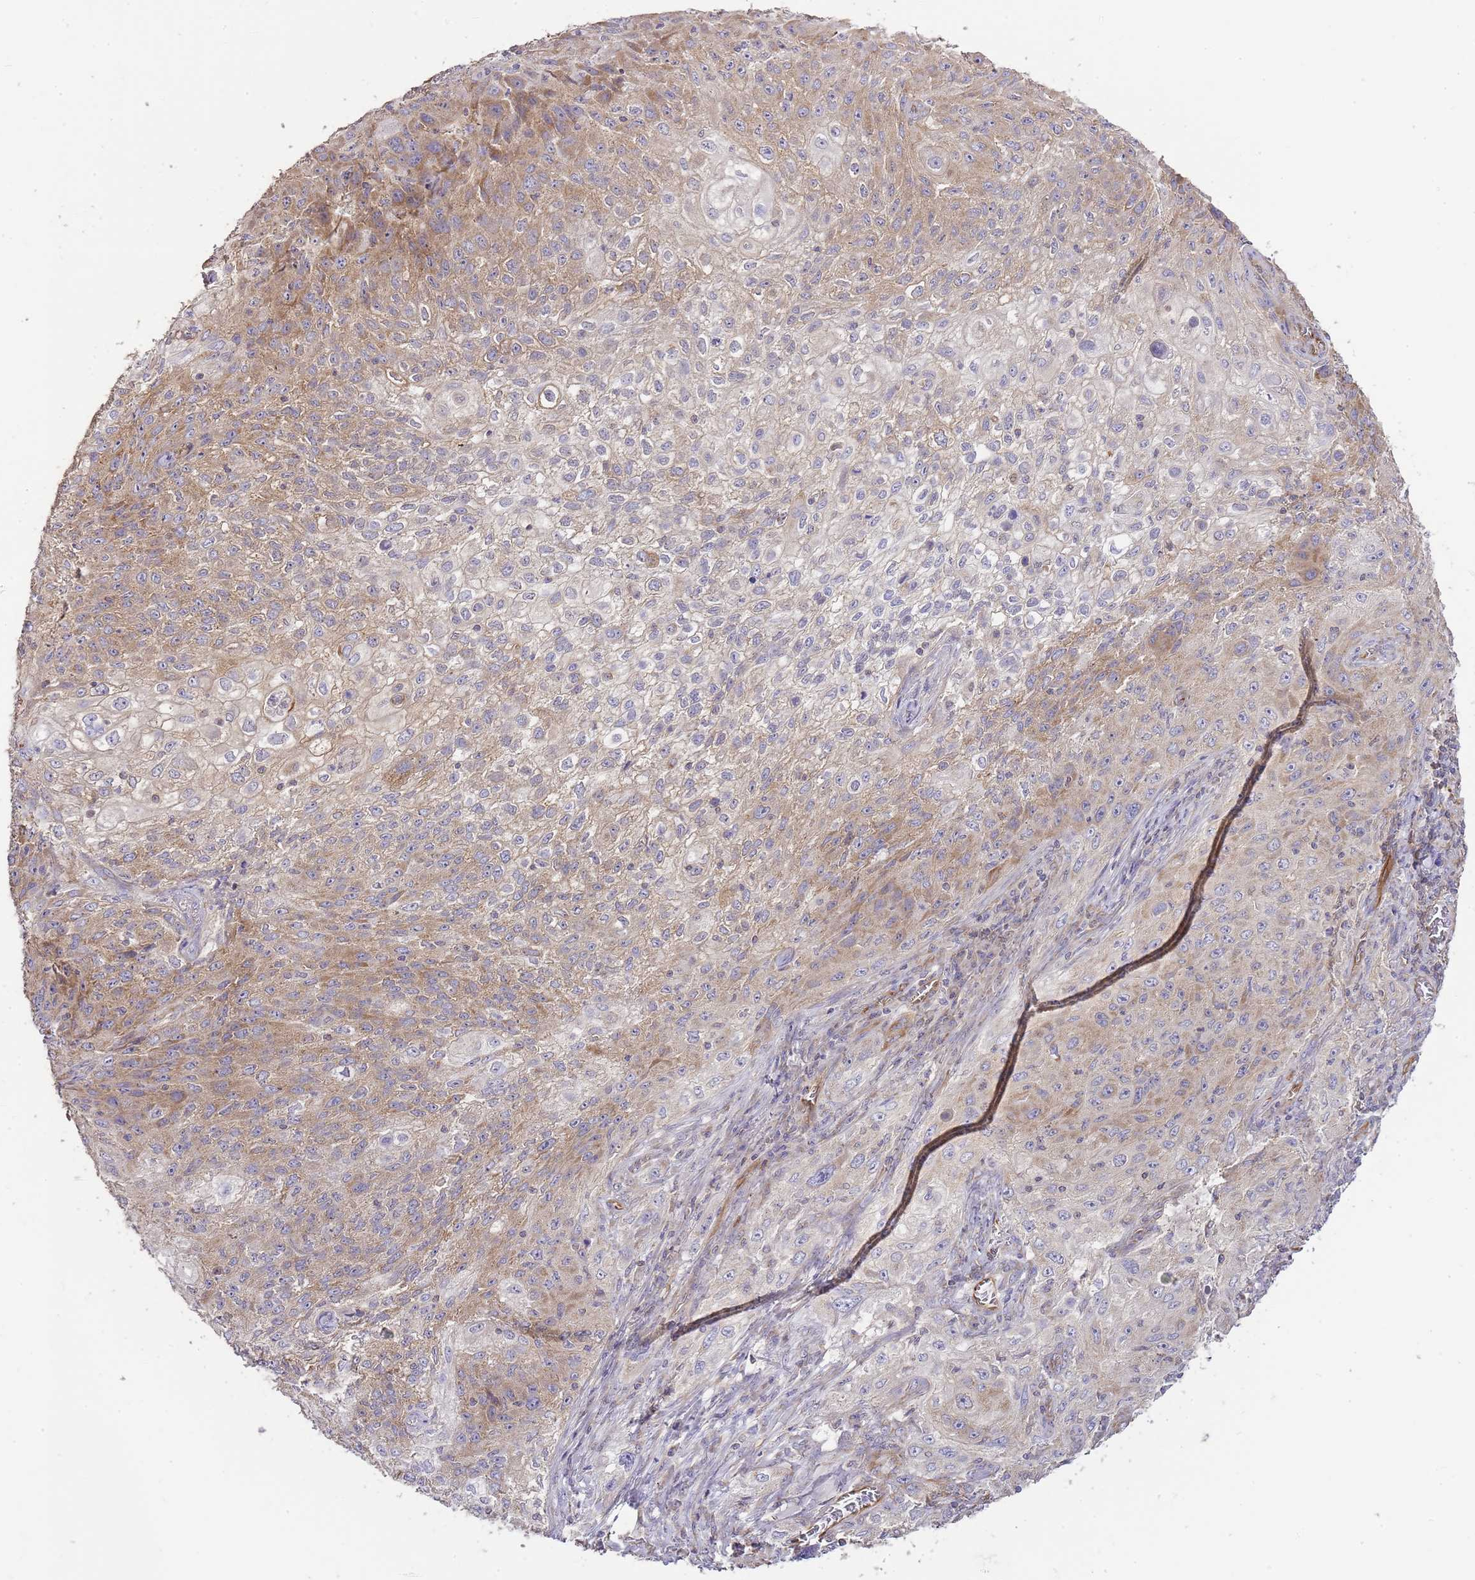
{"staining": {"intensity": "moderate", "quantity": ">75%", "location": "cytoplasmic/membranous"}, "tissue": "lung cancer", "cell_type": "Tumor cells", "image_type": "cancer", "snomed": [{"axis": "morphology", "description": "Squamous cell carcinoma, NOS"}, {"axis": "topography", "description": "Lung"}], "caption": "Brown immunohistochemical staining in human lung cancer (squamous cell carcinoma) displays moderate cytoplasmic/membranous expression in about >75% of tumor cells. (DAB (3,3'-diaminobenzidine) = brown stain, brightfield microscopy at high magnification).", "gene": "DOCK9", "patient": {"sex": "female", "age": 69}}